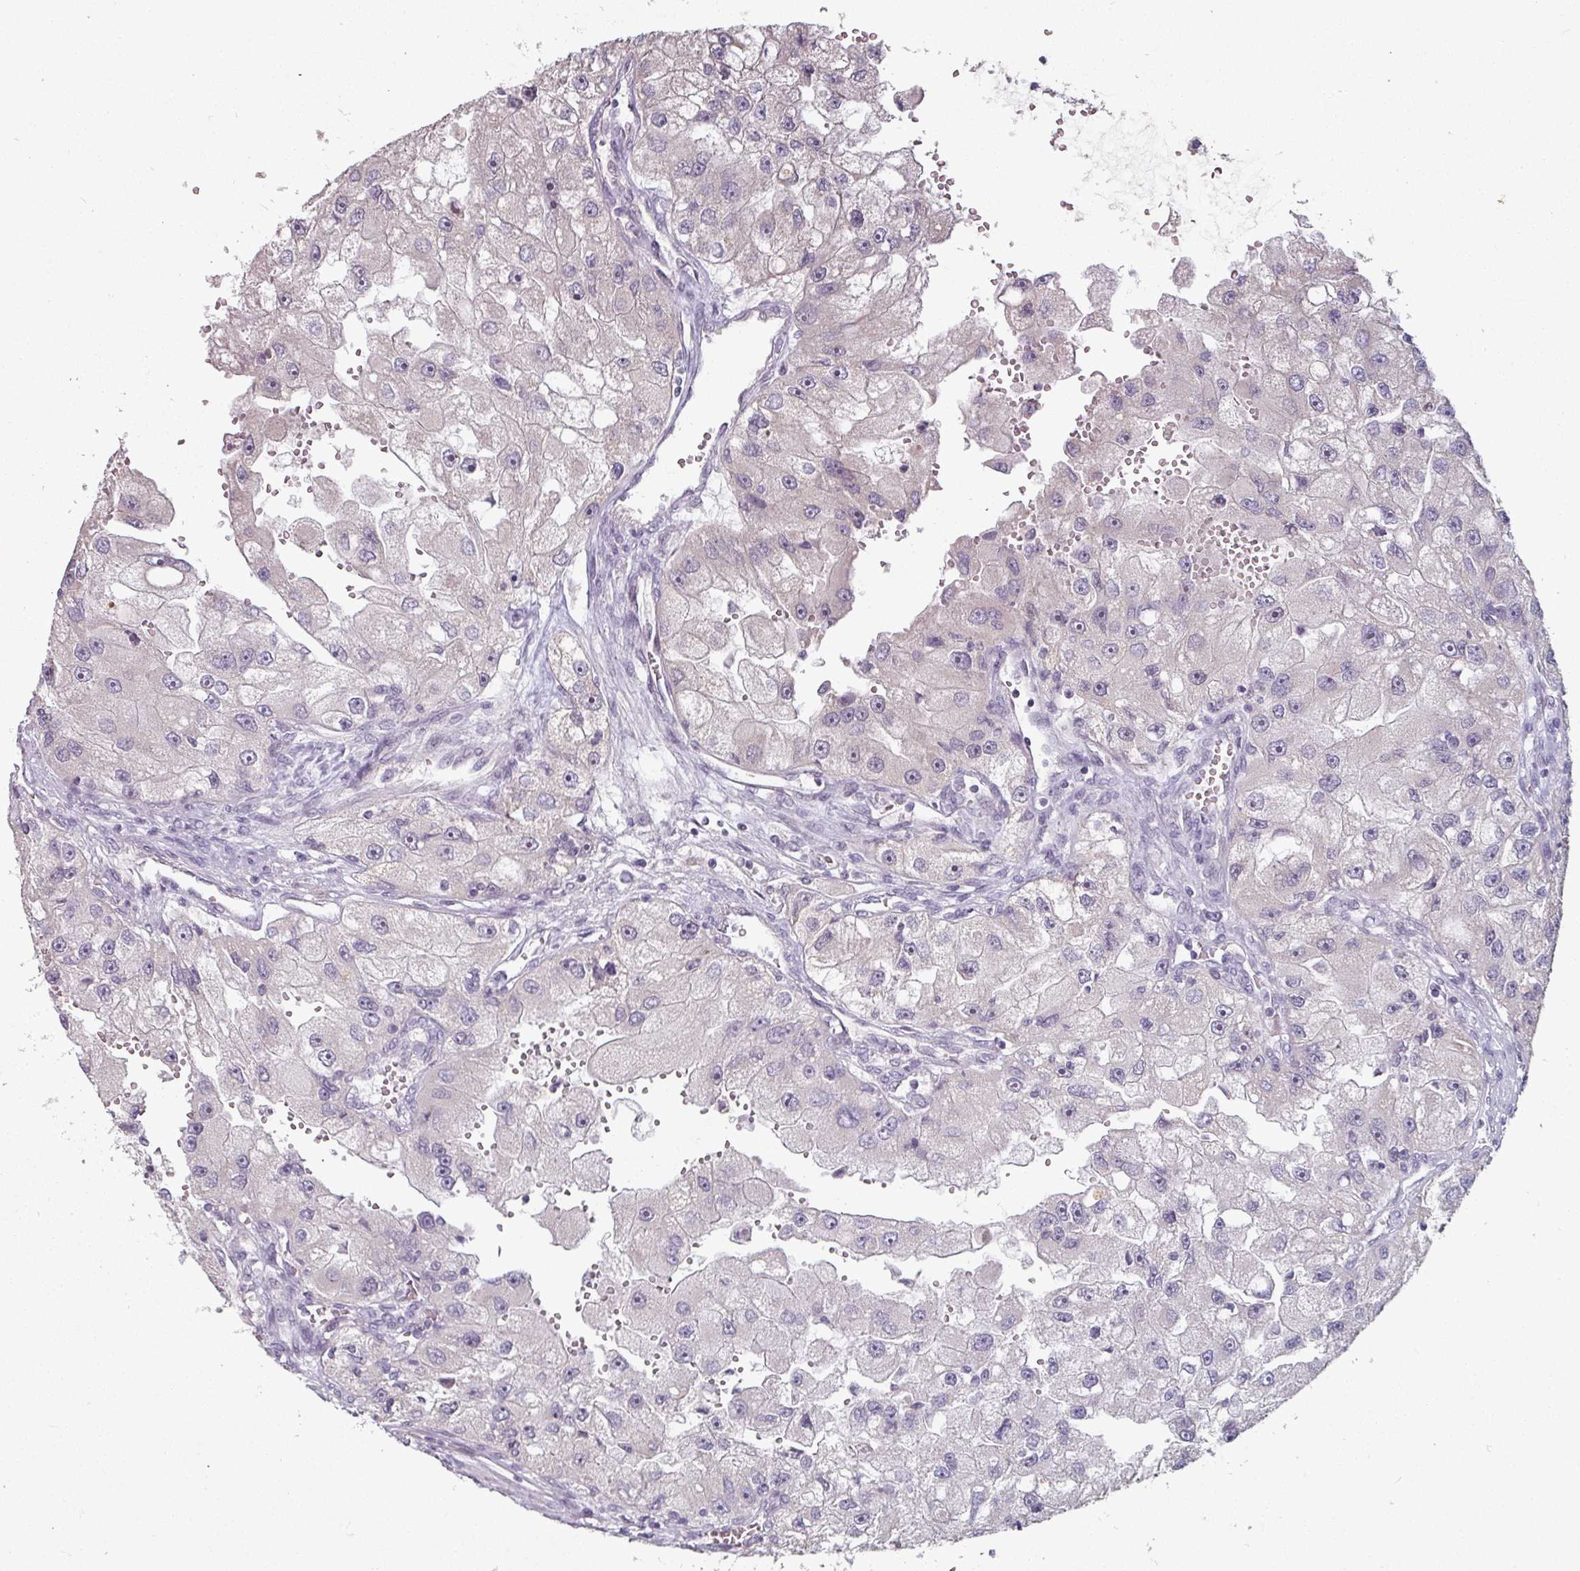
{"staining": {"intensity": "negative", "quantity": "none", "location": "none"}, "tissue": "renal cancer", "cell_type": "Tumor cells", "image_type": "cancer", "snomed": [{"axis": "morphology", "description": "Adenocarcinoma, NOS"}, {"axis": "topography", "description": "Kidney"}], "caption": "Immunohistochemical staining of adenocarcinoma (renal) displays no significant positivity in tumor cells.", "gene": "ZBTB6", "patient": {"sex": "male", "age": 63}}